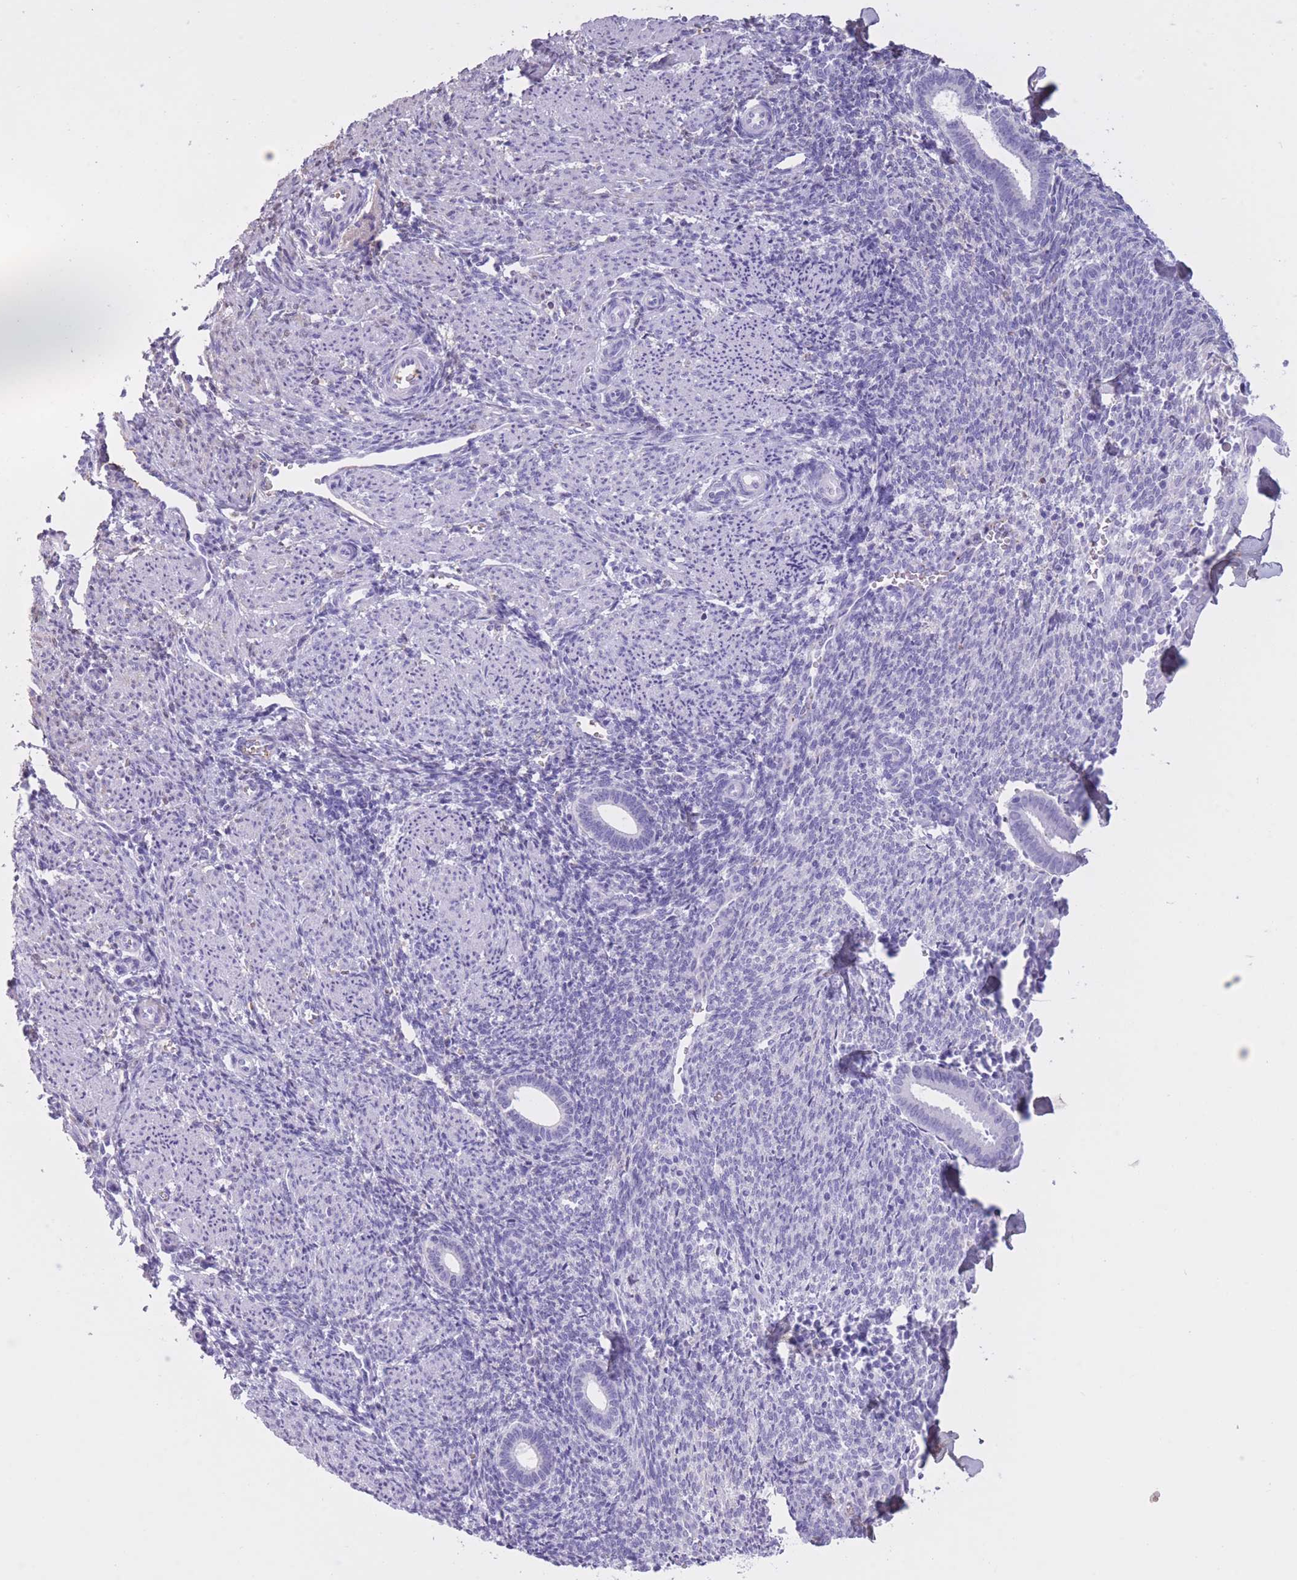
{"staining": {"intensity": "moderate", "quantity": "<25%", "location": "nuclear"}, "tissue": "endometrium", "cell_type": "Cells in endometrial stroma", "image_type": "normal", "snomed": [{"axis": "morphology", "description": "Normal tissue, NOS"}, {"axis": "topography", "description": "Endometrium"}], "caption": "An immunohistochemistry micrograph of benign tissue is shown. Protein staining in brown labels moderate nuclear positivity in endometrium within cells in endometrial stroma.", "gene": "AP3S1", "patient": {"sex": "female", "age": 32}}